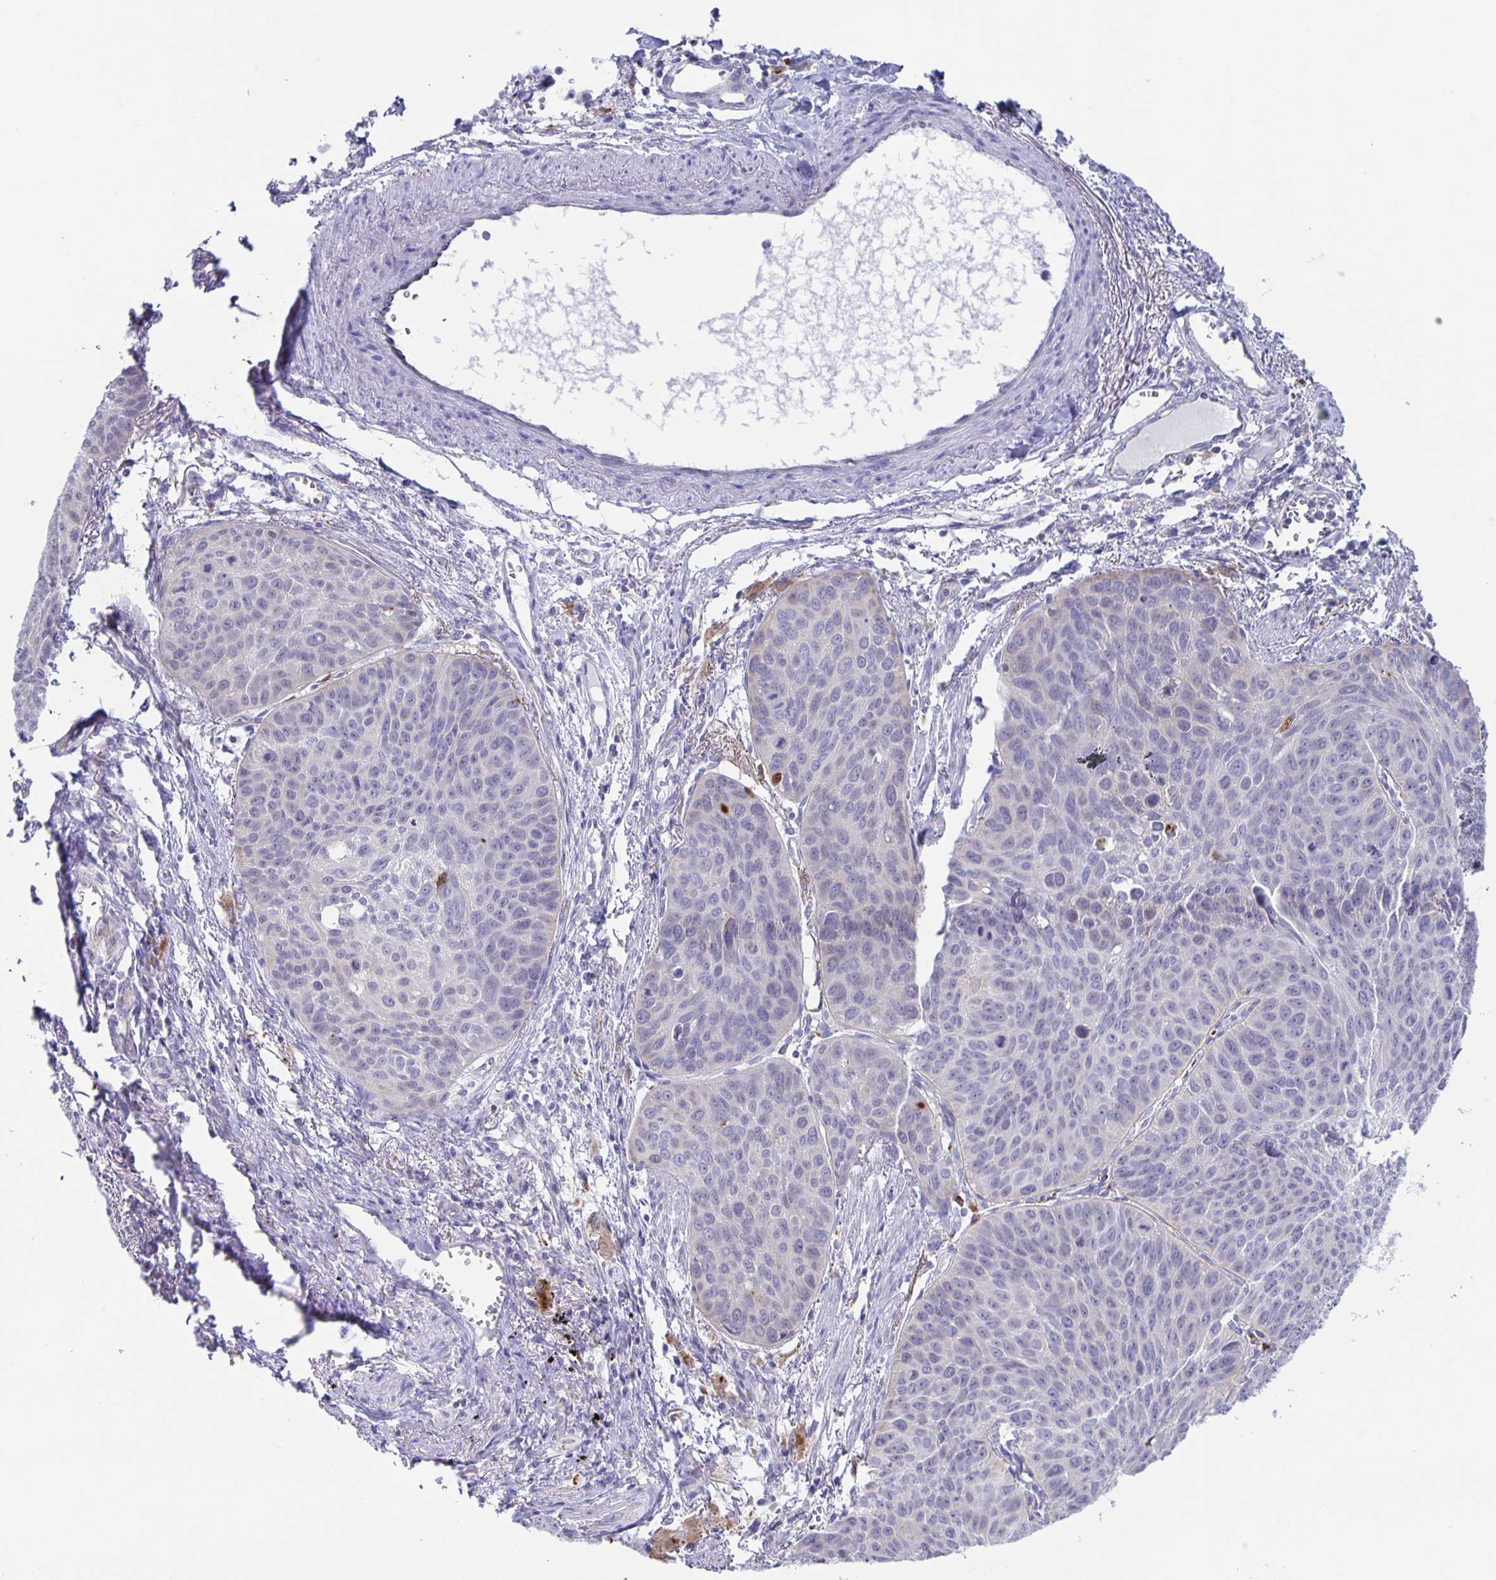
{"staining": {"intensity": "negative", "quantity": "none", "location": "none"}, "tissue": "lung cancer", "cell_type": "Tumor cells", "image_type": "cancer", "snomed": [{"axis": "morphology", "description": "Squamous cell carcinoma, NOS"}, {"axis": "topography", "description": "Lung"}], "caption": "Human lung squamous cell carcinoma stained for a protein using immunohistochemistry (IHC) exhibits no expression in tumor cells.", "gene": "LIPA", "patient": {"sex": "male", "age": 71}}